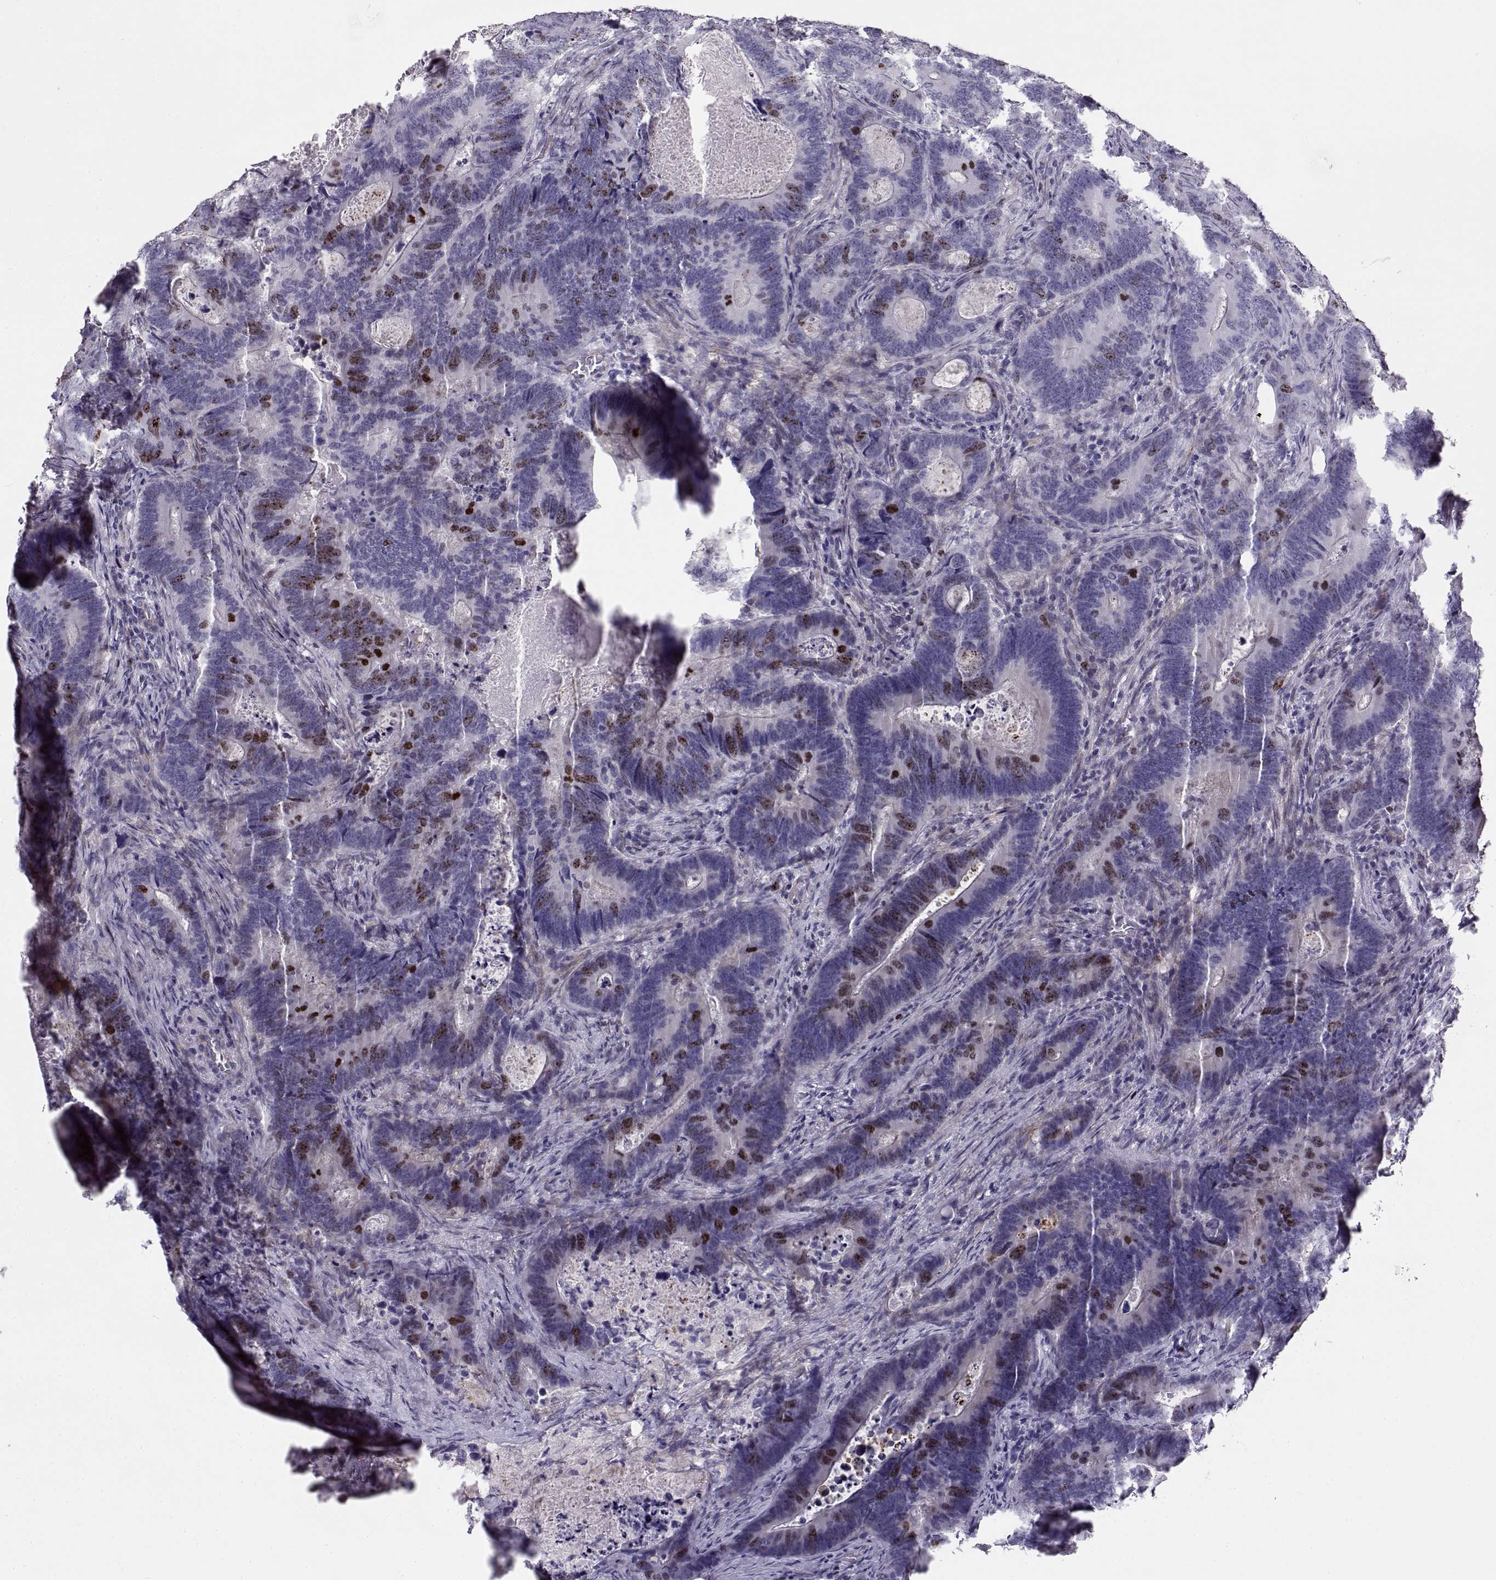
{"staining": {"intensity": "moderate", "quantity": "<25%", "location": "nuclear"}, "tissue": "colorectal cancer", "cell_type": "Tumor cells", "image_type": "cancer", "snomed": [{"axis": "morphology", "description": "Adenocarcinoma, NOS"}, {"axis": "topography", "description": "Colon"}], "caption": "This photomicrograph displays immunohistochemistry (IHC) staining of human colorectal adenocarcinoma, with low moderate nuclear positivity in about <25% of tumor cells.", "gene": "NPW", "patient": {"sex": "female", "age": 82}}